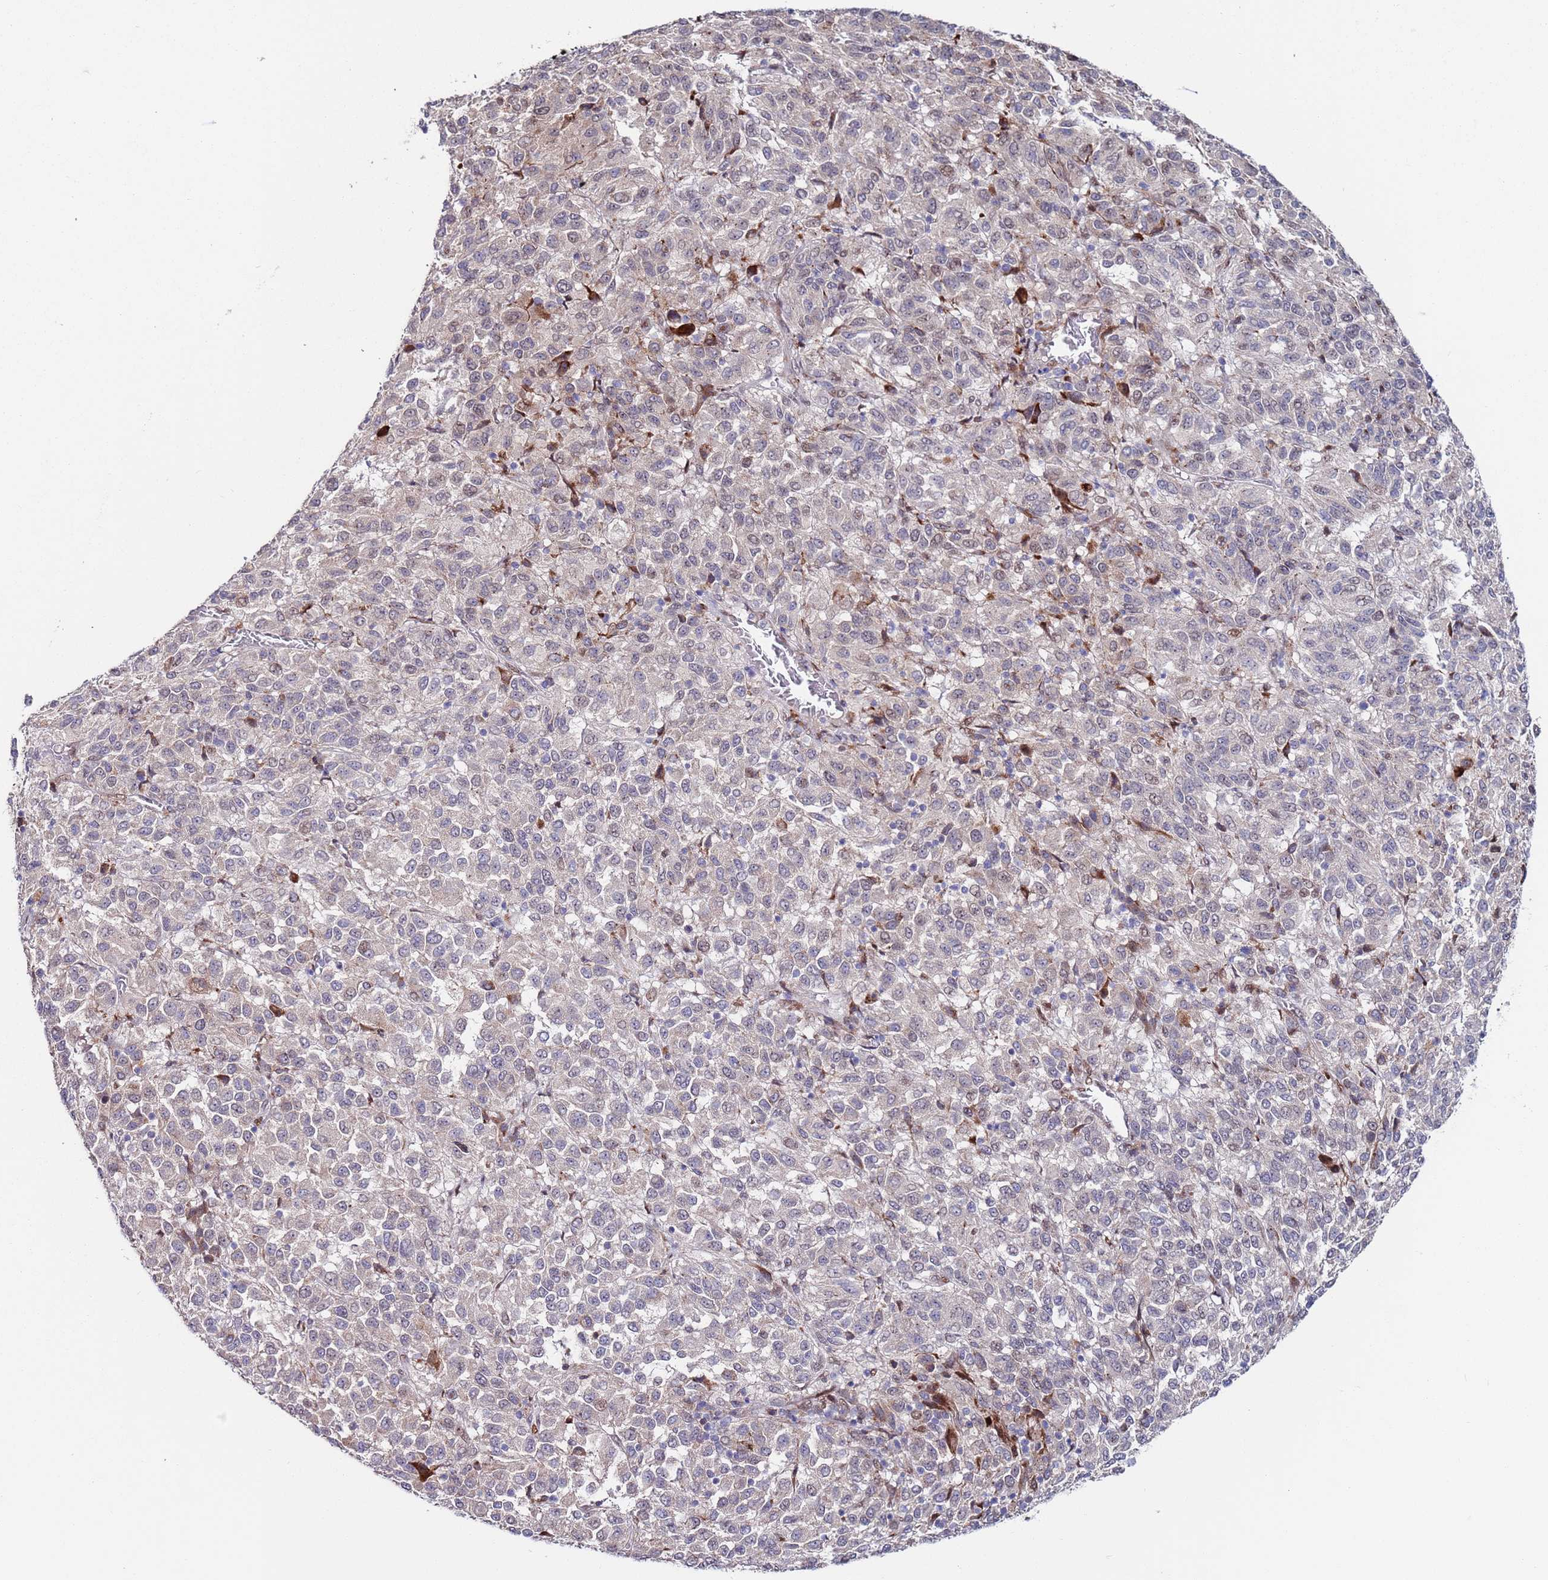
{"staining": {"intensity": "negative", "quantity": "none", "location": "none"}, "tissue": "melanoma", "cell_type": "Tumor cells", "image_type": "cancer", "snomed": [{"axis": "morphology", "description": "Malignant melanoma, Metastatic site"}, {"axis": "topography", "description": "Lung"}], "caption": "The image shows no staining of tumor cells in melanoma.", "gene": "FBXO27", "patient": {"sex": "male", "age": 64}}